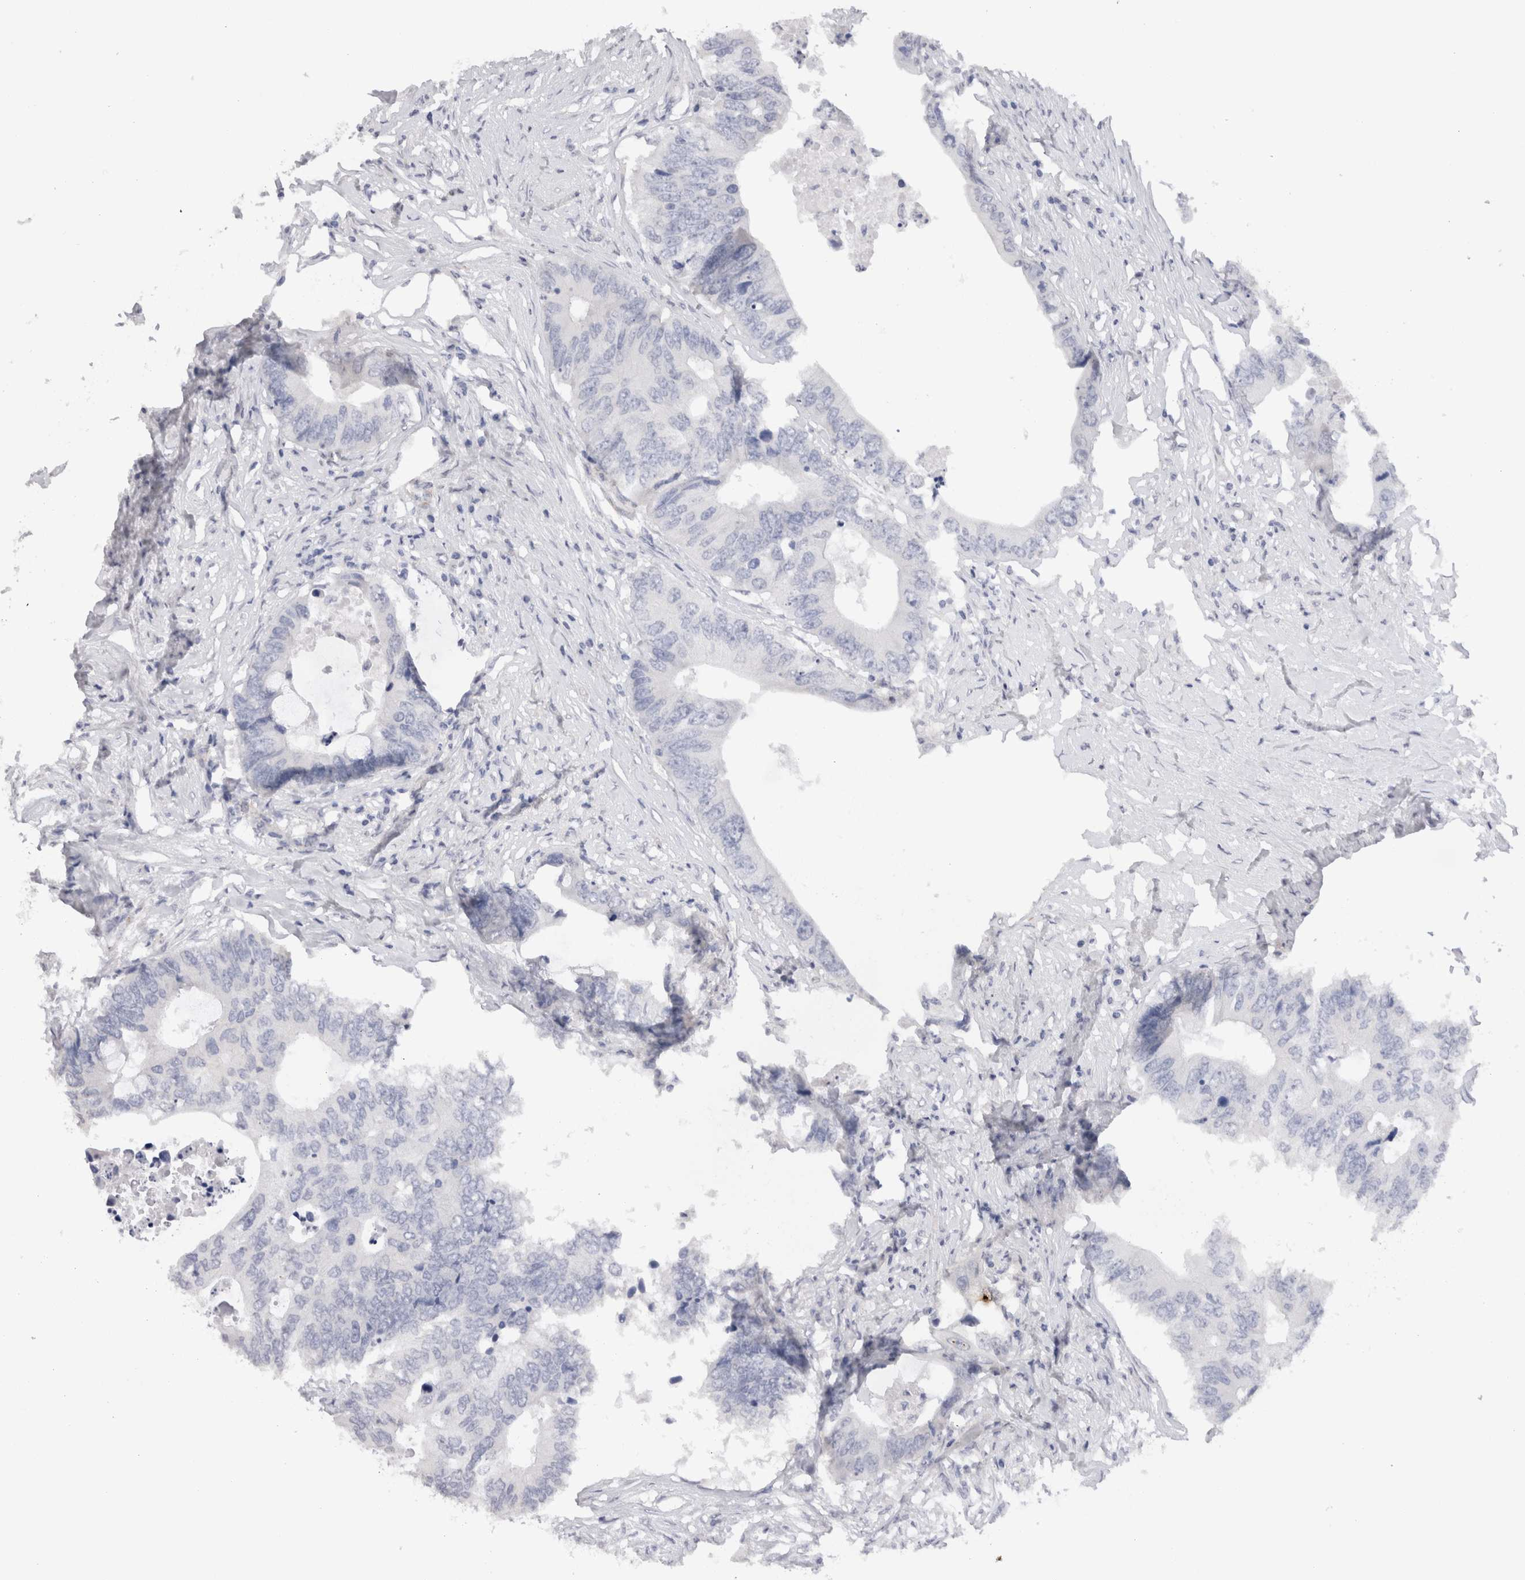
{"staining": {"intensity": "negative", "quantity": "none", "location": "none"}, "tissue": "colorectal cancer", "cell_type": "Tumor cells", "image_type": "cancer", "snomed": [{"axis": "morphology", "description": "Adenocarcinoma, NOS"}, {"axis": "topography", "description": "Colon"}], "caption": "Tumor cells show no significant expression in colorectal cancer (adenocarcinoma).", "gene": "CDH6", "patient": {"sex": "male", "age": 71}}